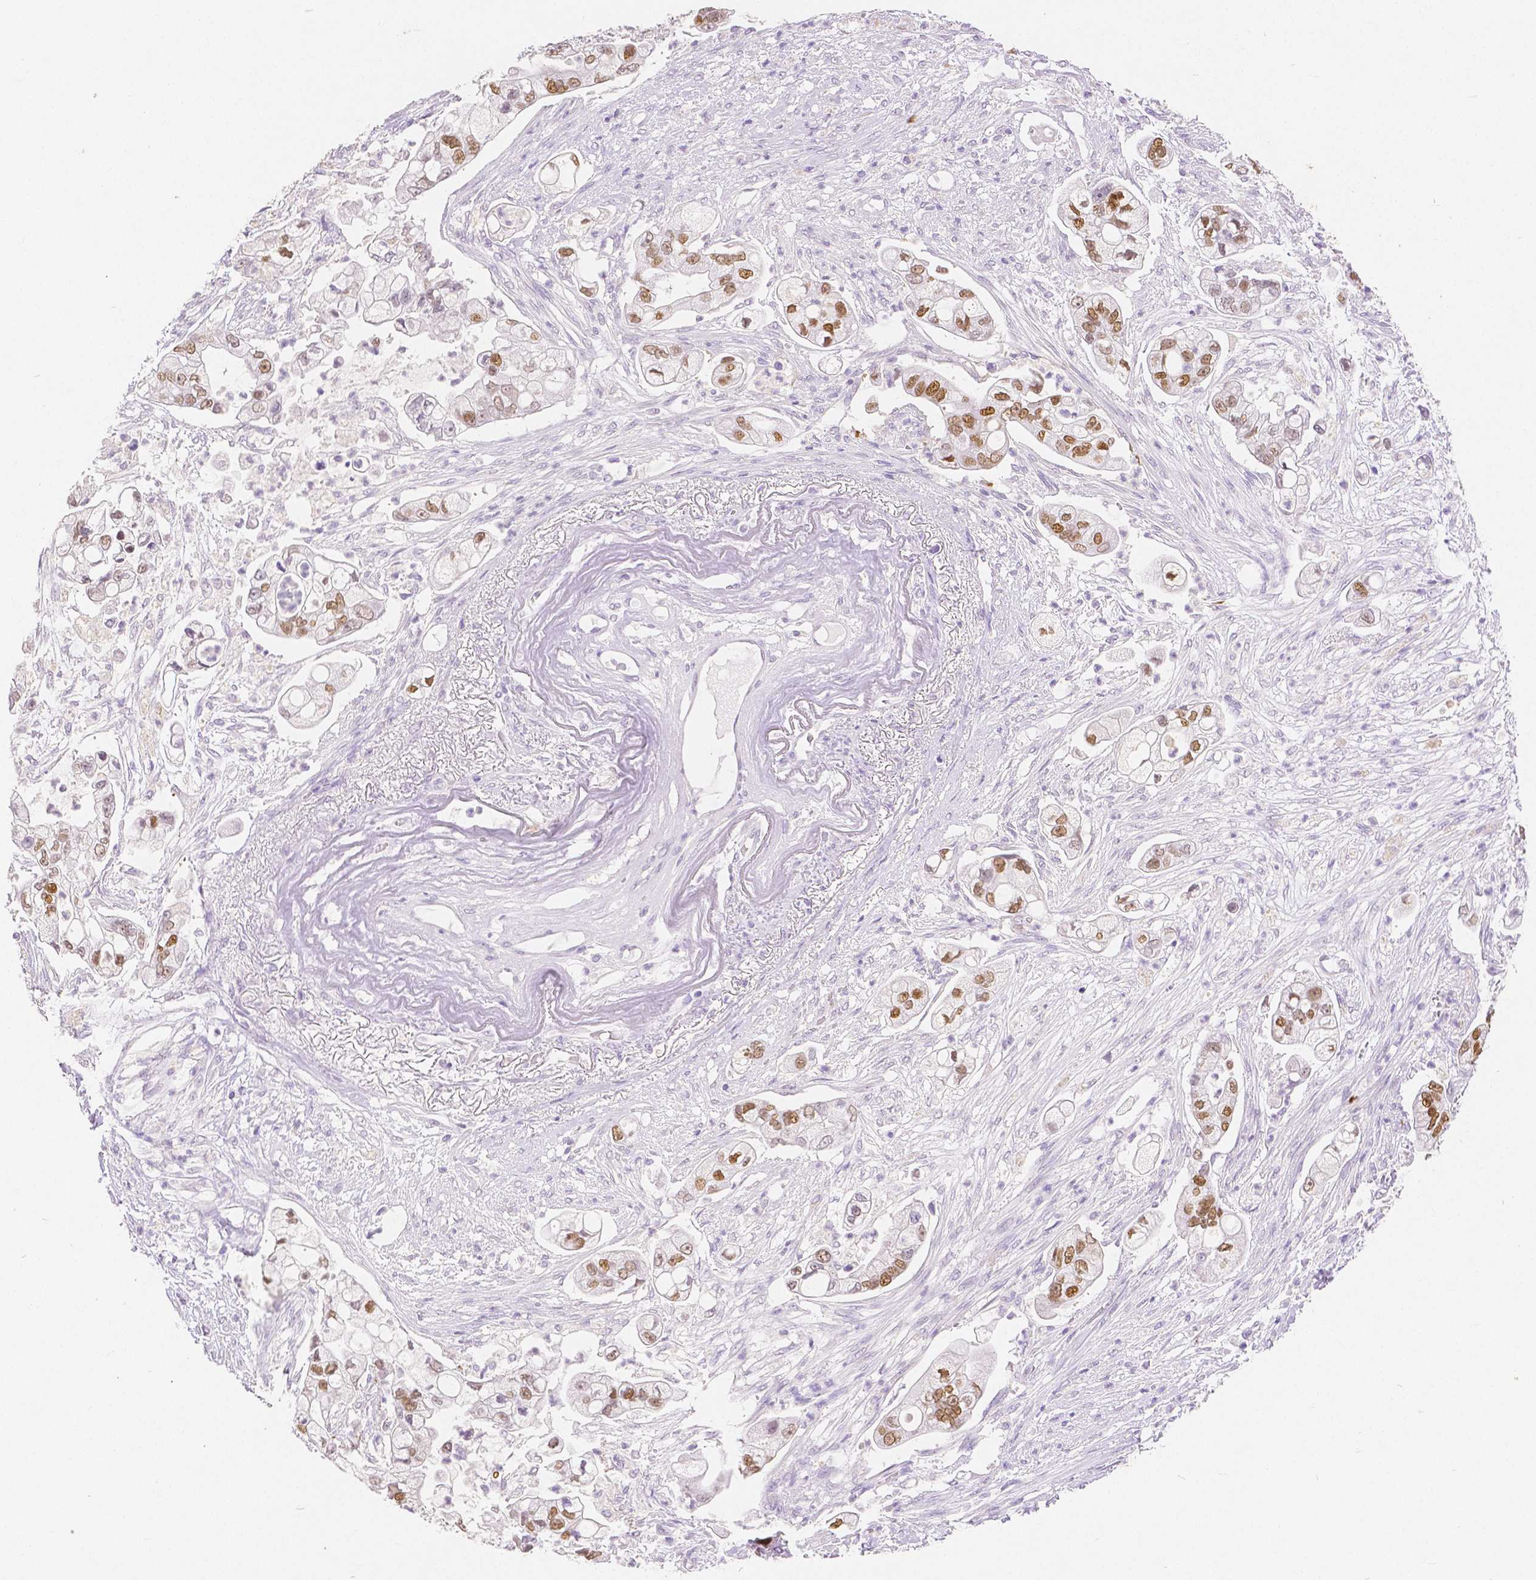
{"staining": {"intensity": "moderate", "quantity": ">75%", "location": "nuclear"}, "tissue": "pancreatic cancer", "cell_type": "Tumor cells", "image_type": "cancer", "snomed": [{"axis": "morphology", "description": "Adenocarcinoma, NOS"}, {"axis": "topography", "description": "Pancreas"}], "caption": "Human pancreatic cancer (adenocarcinoma) stained with a brown dye displays moderate nuclear positive staining in about >75% of tumor cells.", "gene": "HNF1B", "patient": {"sex": "female", "age": 69}}